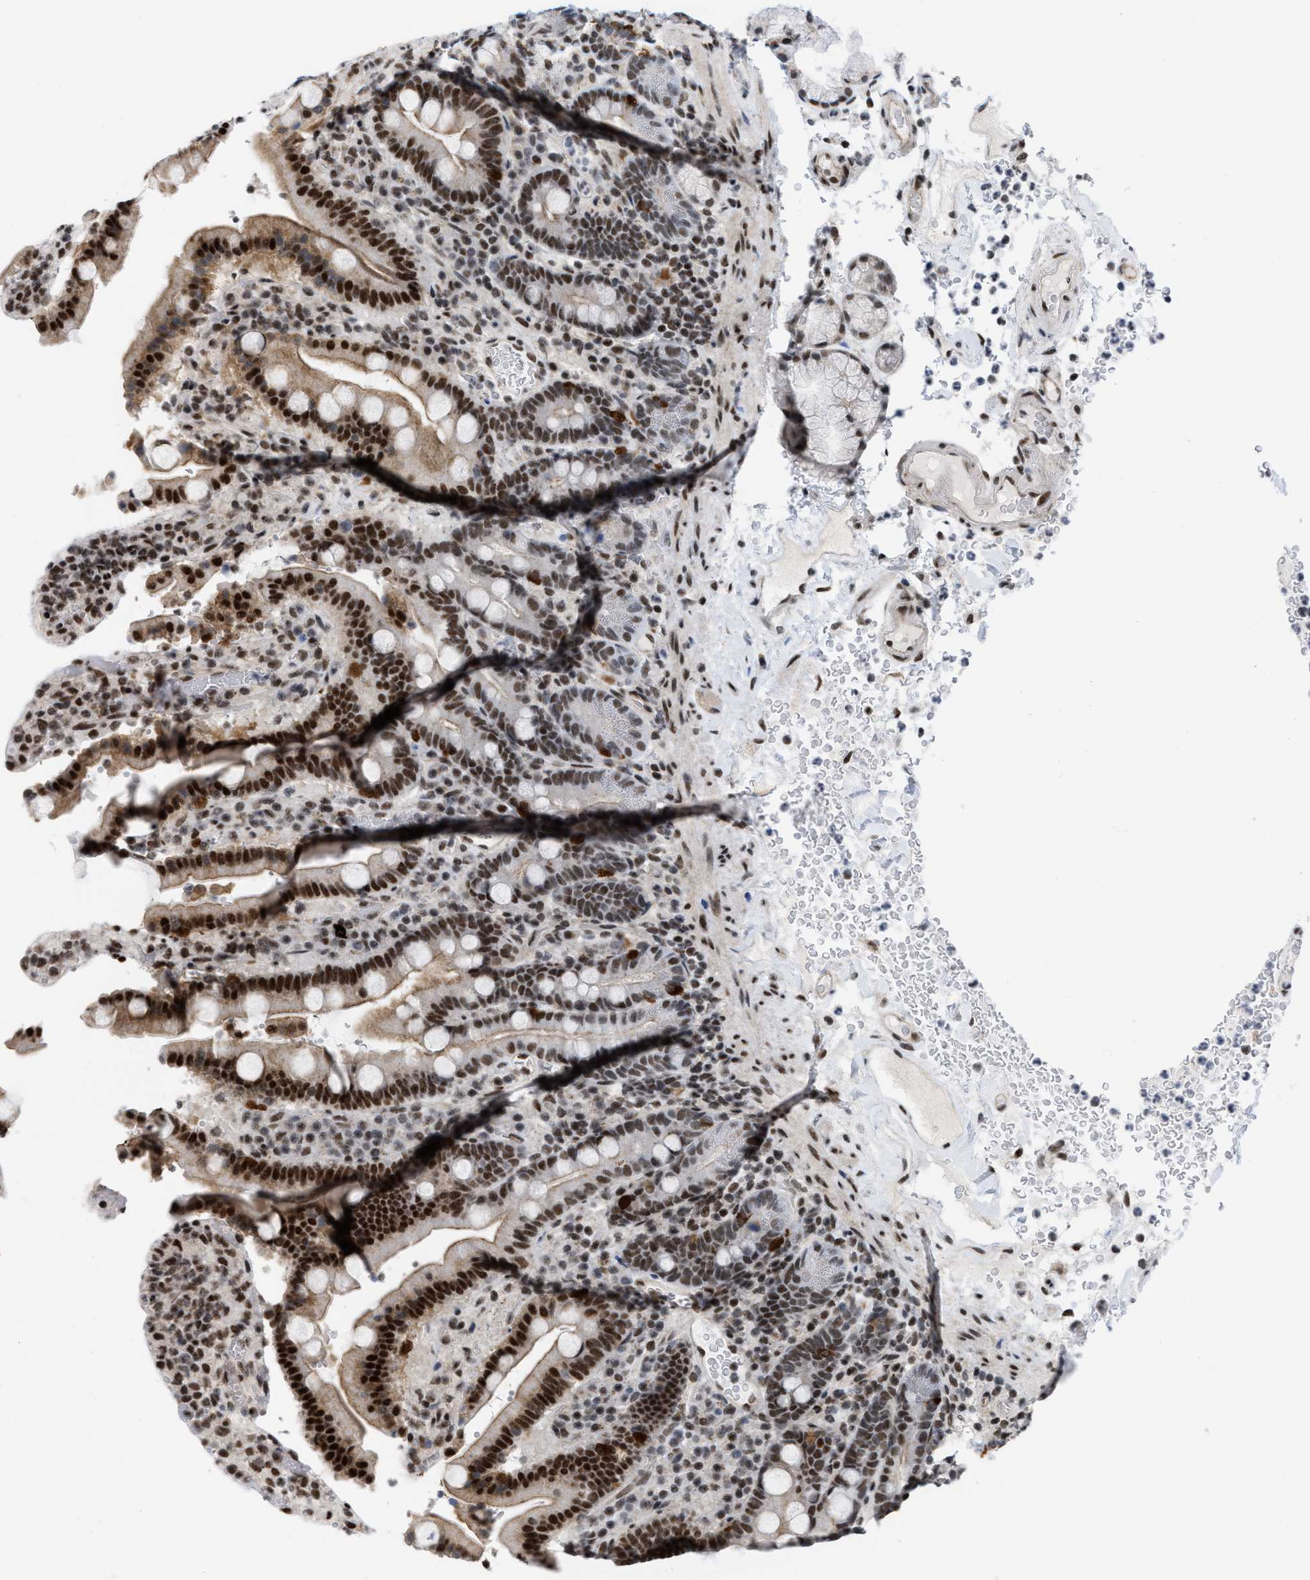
{"staining": {"intensity": "strong", "quantity": "25%-75%", "location": "nuclear"}, "tissue": "duodenum", "cell_type": "Glandular cells", "image_type": "normal", "snomed": [{"axis": "morphology", "description": "Normal tissue, NOS"}, {"axis": "topography", "description": "Small intestine, NOS"}], "caption": "Immunohistochemistry (IHC) photomicrograph of unremarkable human duodenum stained for a protein (brown), which exhibits high levels of strong nuclear expression in about 25%-75% of glandular cells.", "gene": "MIER1", "patient": {"sex": "female", "age": 71}}